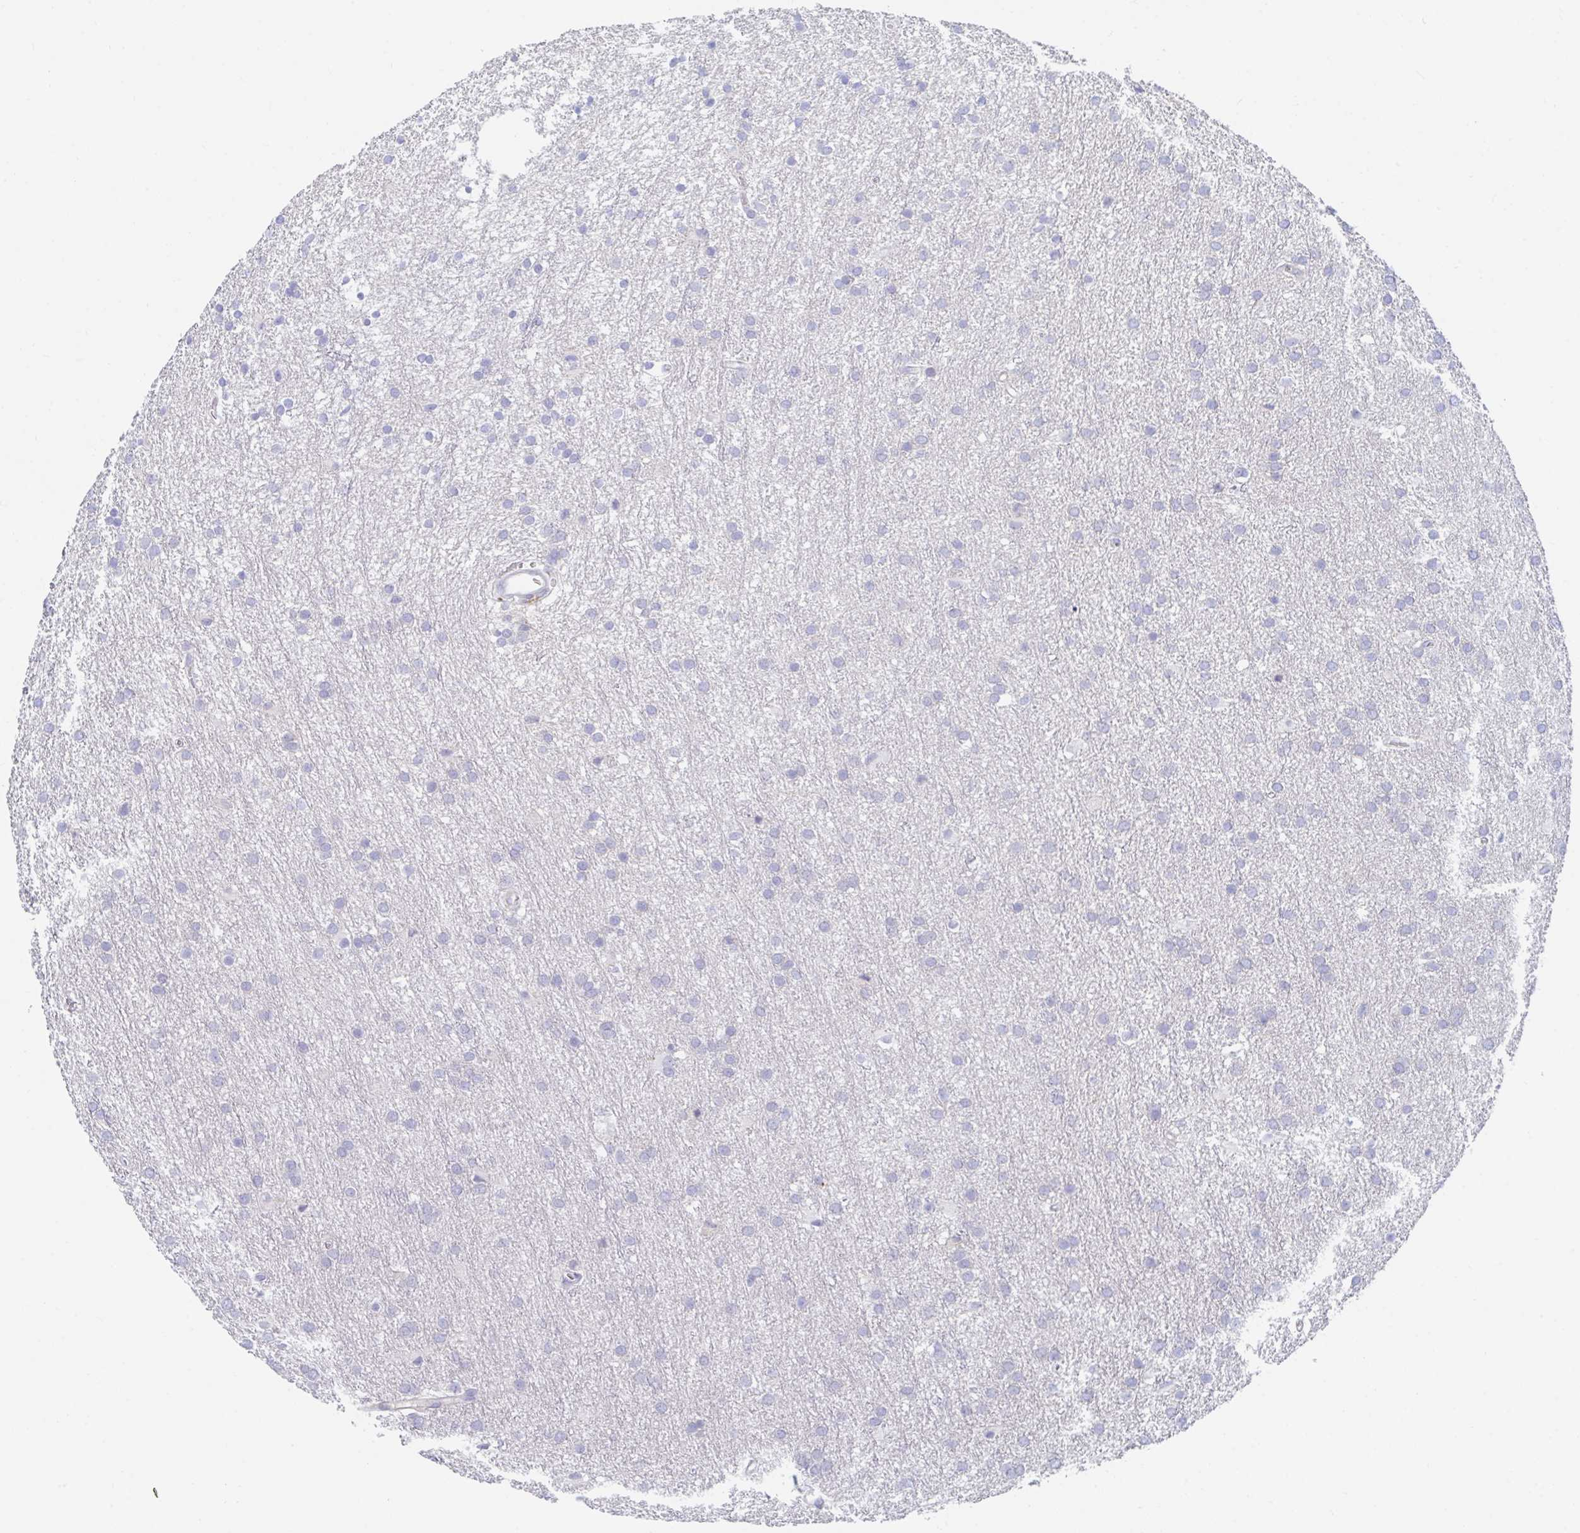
{"staining": {"intensity": "negative", "quantity": "none", "location": "none"}, "tissue": "glioma", "cell_type": "Tumor cells", "image_type": "cancer", "snomed": [{"axis": "morphology", "description": "Glioma, malignant, Low grade"}, {"axis": "topography", "description": "Brain"}], "caption": "This is an IHC photomicrograph of glioma. There is no staining in tumor cells.", "gene": "TNFAIP6", "patient": {"sex": "female", "age": 32}}